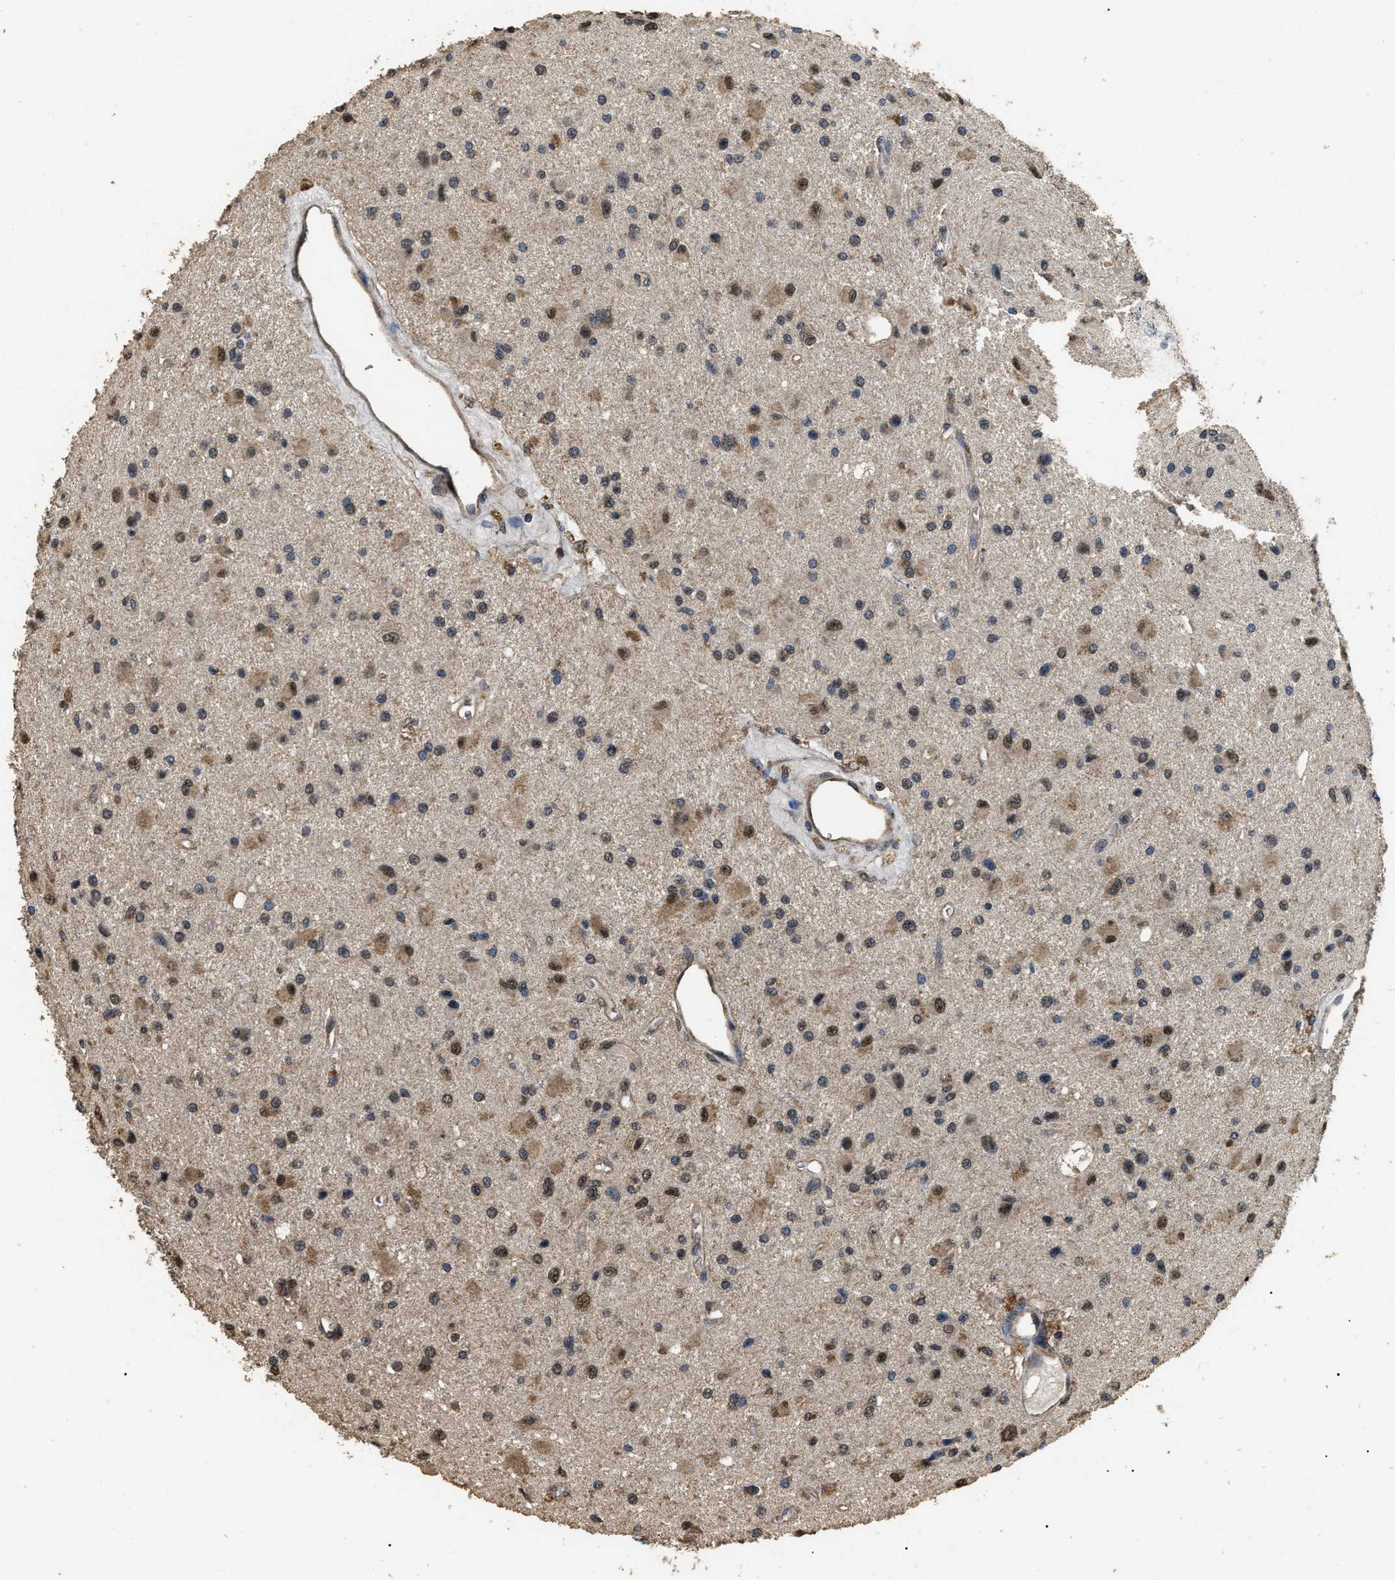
{"staining": {"intensity": "moderate", "quantity": ">75%", "location": "cytoplasmic/membranous,nuclear"}, "tissue": "glioma", "cell_type": "Tumor cells", "image_type": "cancer", "snomed": [{"axis": "morphology", "description": "Glioma, malignant, Low grade"}, {"axis": "topography", "description": "Brain"}], "caption": "Approximately >75% of tumor cells in human malignant glioma (low-grade) show moderate cytoplasmic/membranous and nuclear protein expression as visualized by brown immunohistochemical staining.", "gene": "PSMD8", "patient": {"sex": "male", "age": 58}}